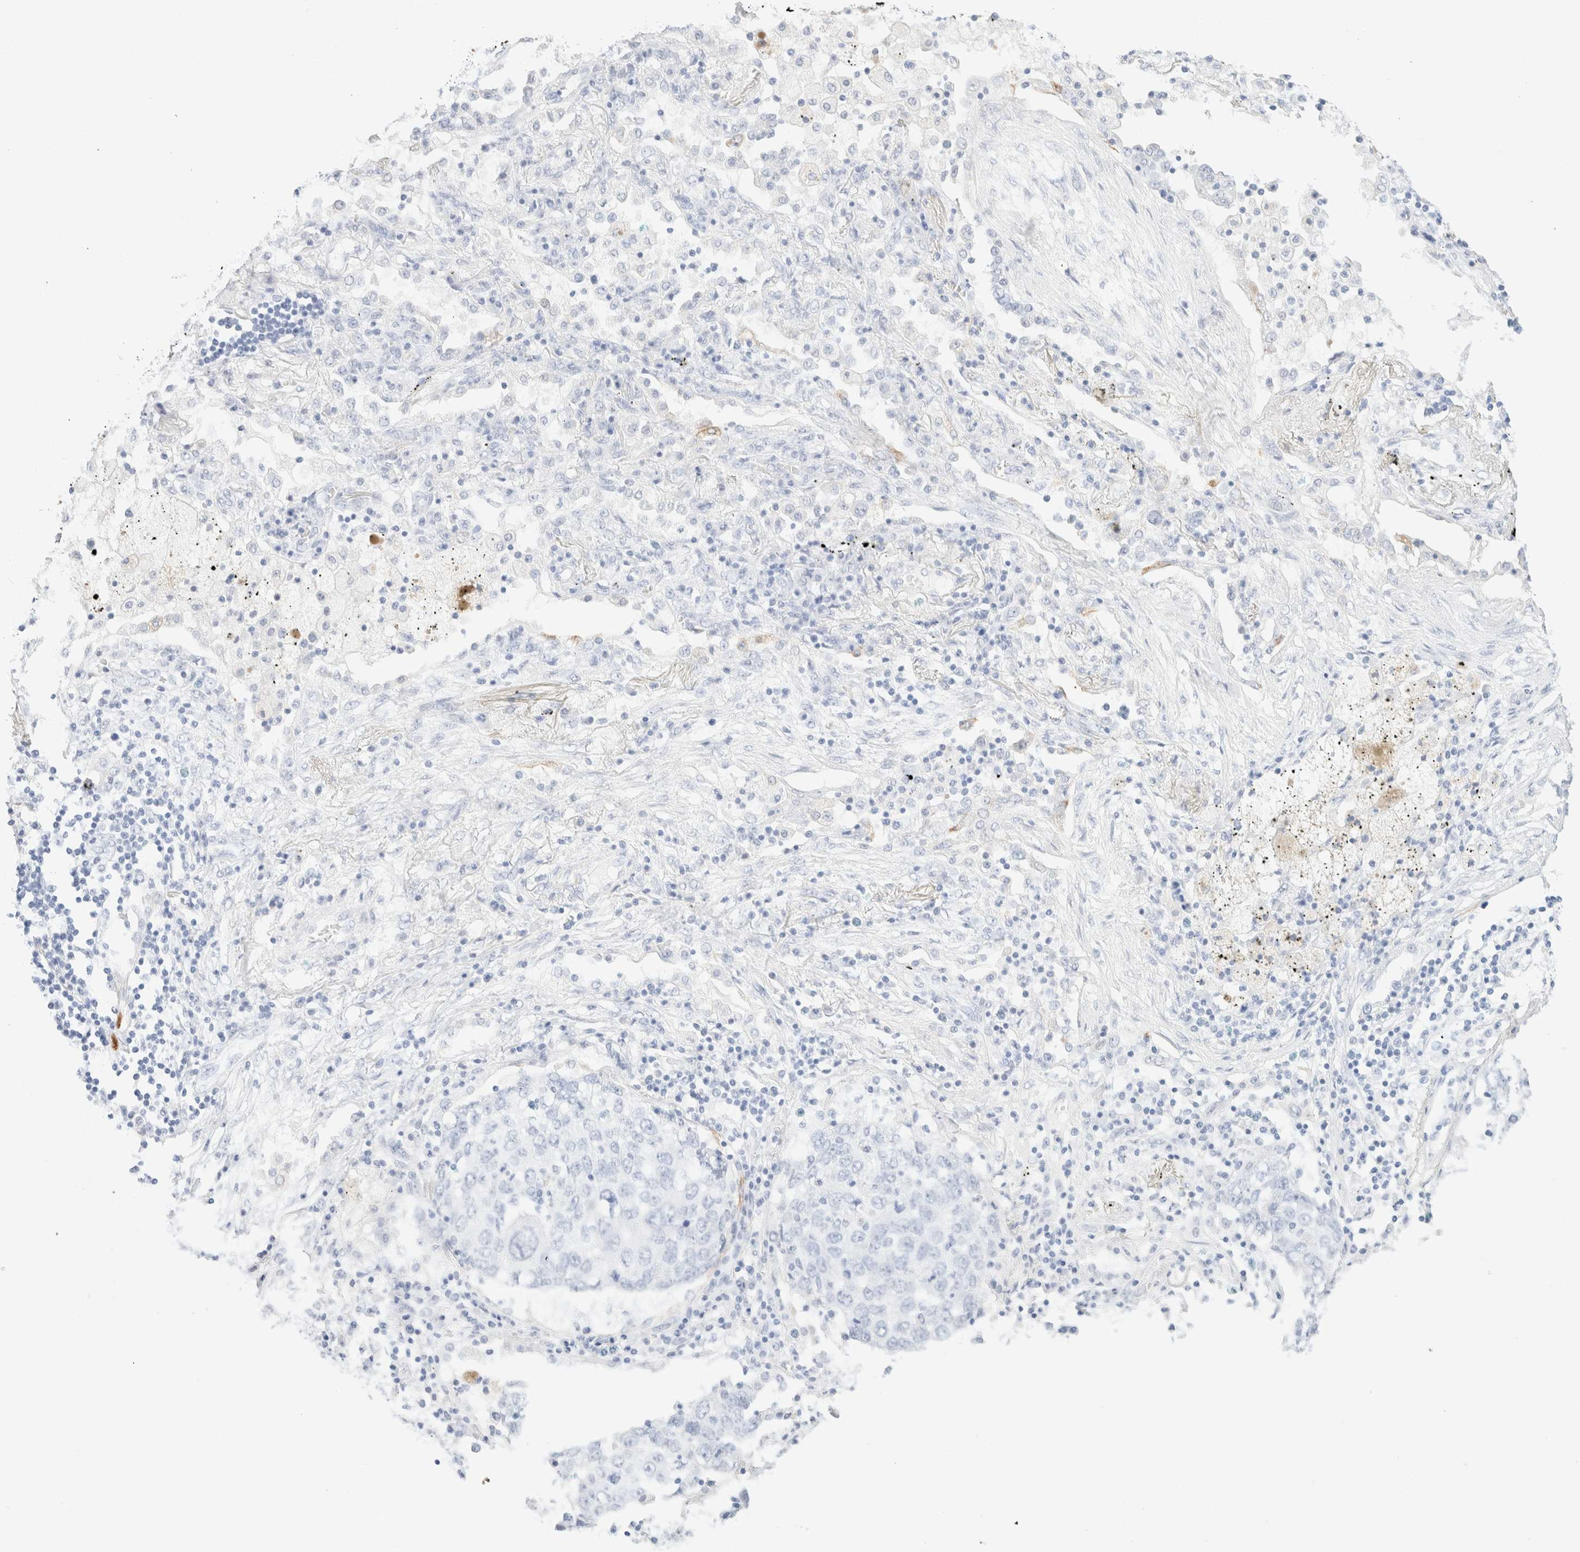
{"staining": {"intensity": "negative", "quantity": "none", "location": "none"}, "tissue": "lung cancer", "cell_type": "Tumor cells", "image_type": "cancer", "snomed": [{"axis": "morphology", "description": "Squamous cell carcinoma, NOS"}, {"axis": "topography", "description": "Lung"}], "caption": "DAB immunohistochemical staining of squamous cell carcinoma (lung) displays no significant expression in tumor cells. The staining is performed using DAB brown chromogen with nuclei counter-stained in using hematoxylin.", "gene": "KRT15", "patient": {"sex": "female", "age": 63}}